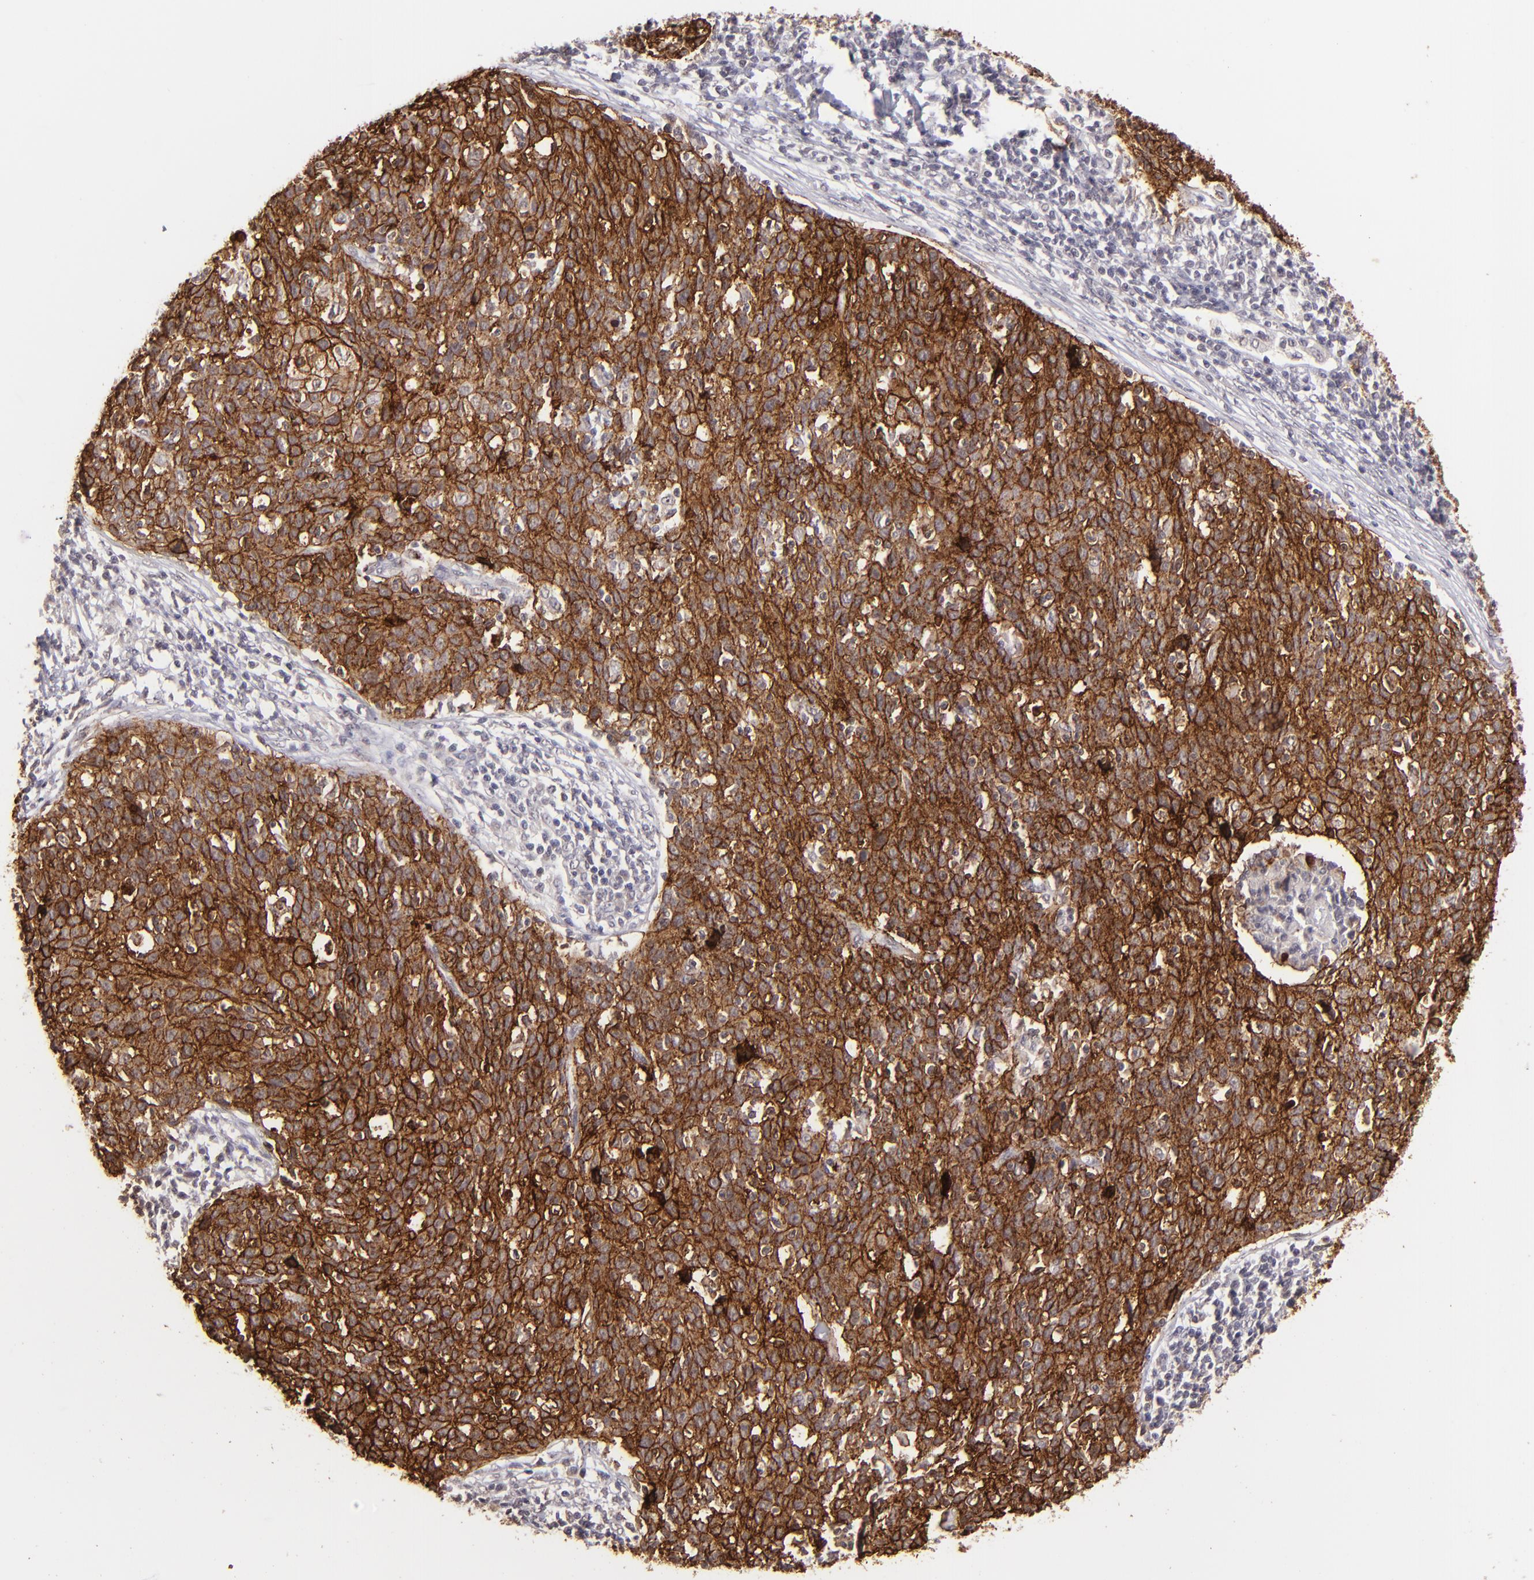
{"staining": {"intensity": "strong", "quantity": ">75%", "location": "cytoplasmic/membranous"}, "tissue": "cervical cancer", "cell_type": "Tumor cells", "image_type": "cancer", "snomed": [{"axis": "morphology", "description": "Squamous cell carcinoma, NOS"}, {"axis": "topography", "description": "Cervix"}], "caption": "IHC histopathology image of cervical cancer stained for a protein (brown), which demonstrates high levels of strong cytoplasmic/membranous positivity in about >75% of tumor cells.", "gene": "CLDN1", "patient": {"sex": "female", "age": 38}}